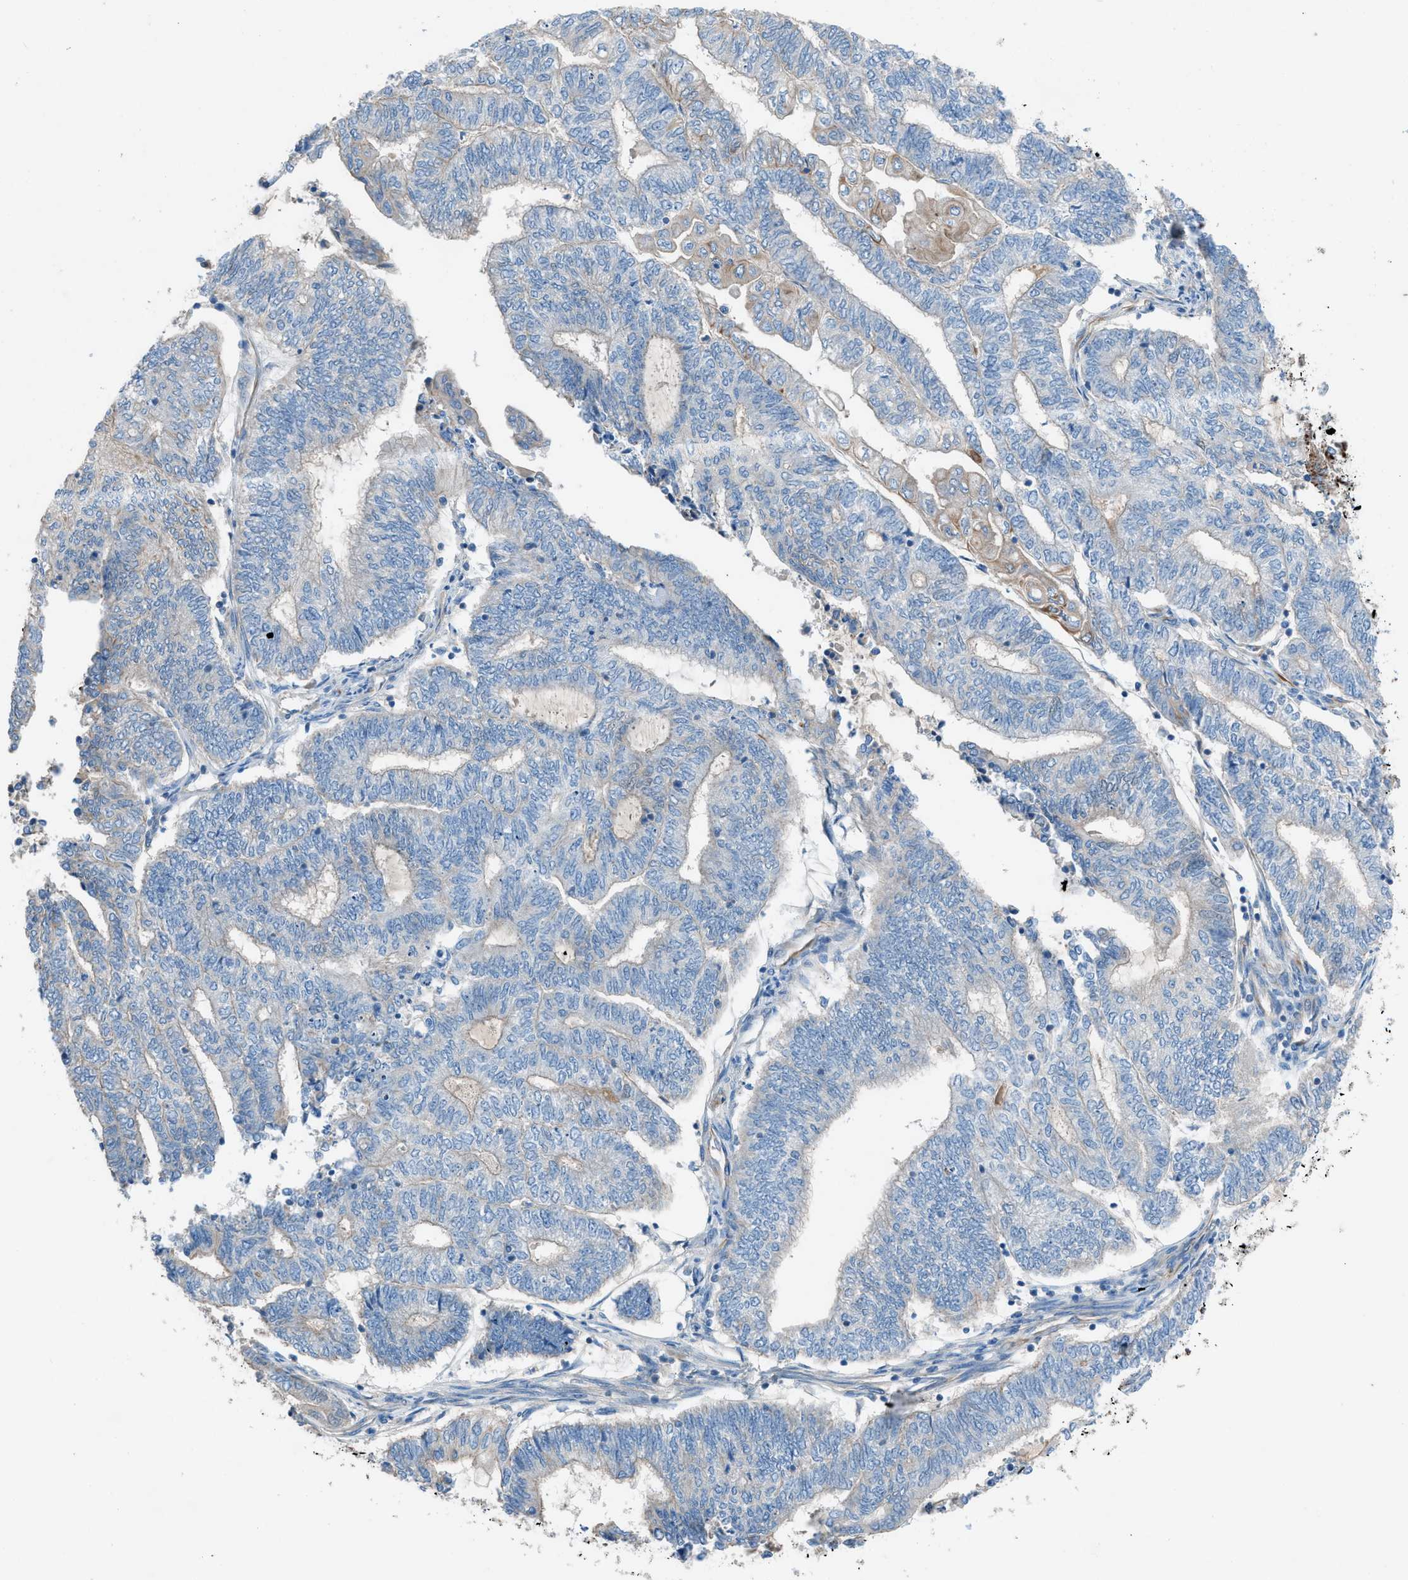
{"staining": {"intensity": "negative", "quantity": "none", "location": "none"}, "tissue": "endometrial cancer", "cell_type": "Tumor cells", "image_type": "cancer", "snomed": [{"axis": "morphology", "description": "Adenocarcinoma, NOS"}, {"axis": "topography", "description": "Uterus"}, {"axis": "topography", "description": "Endometrium"}], "caption": "An image of human adenocarcinoma (endometrial) is negative for staining in tumor cells.", "gene": "CABP7", "patient": {"sex": "female", "age": 70}}